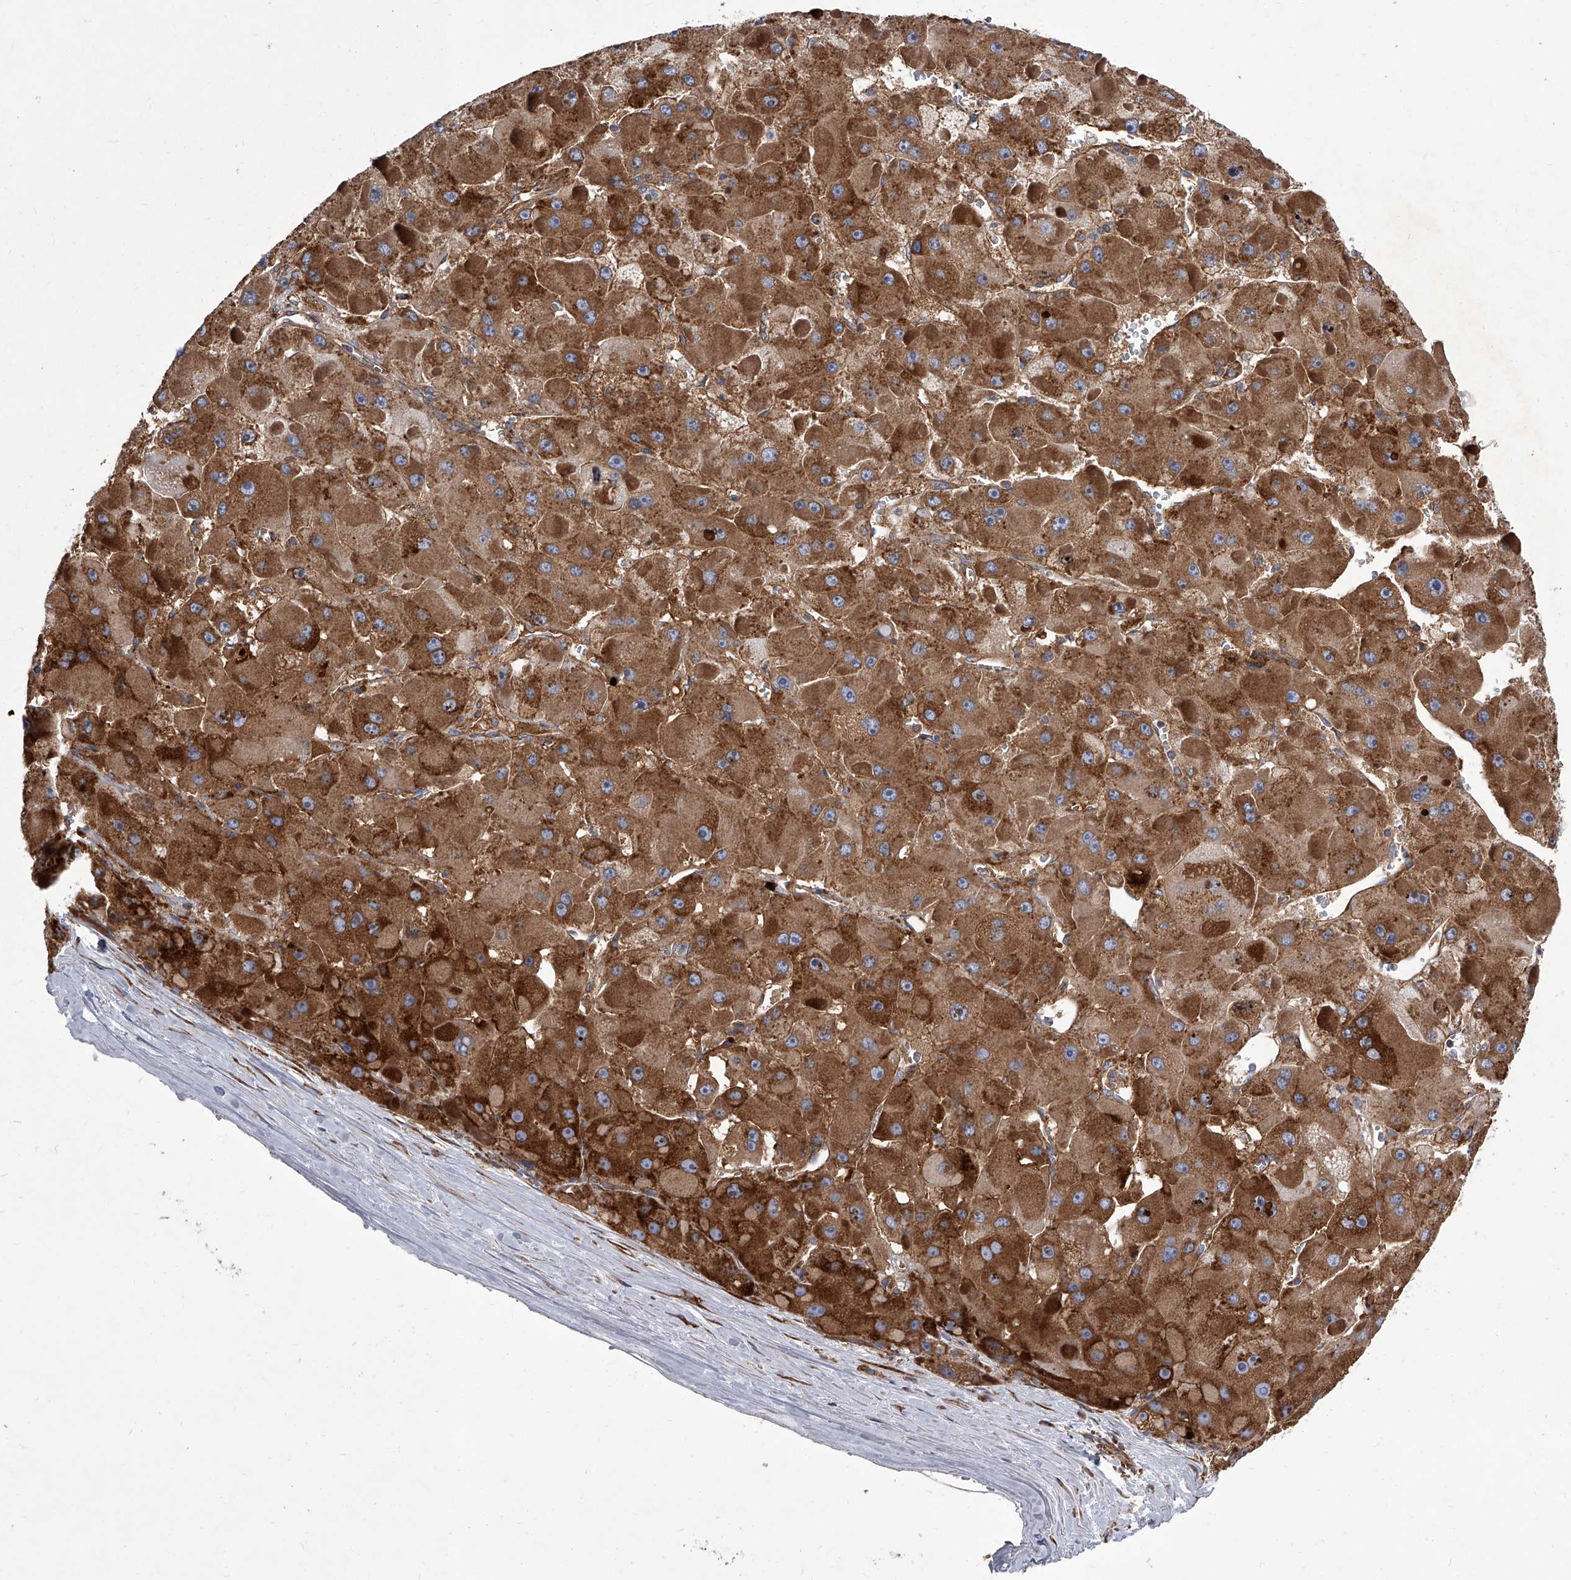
{"staining": {"intensity": "strong", "quantity": ">75%", "location": "cytoplasmic/membranous"}, "tissue": "liver cancer", "cell_type": "Tumor cells", "image_type": "cancer", "snomed": [{"axis": "morphology", "description": "Carcinoma, Hepatocellular, NOS"}, {"axis": "topography", "description": "Liver"}], "caption": "DAB immunohistochemical staining of liver cancer reveals strong cytoplasmic/membranous protein staining in about >75% of tumor cells. The staining was performed using DAB, with brown indicating positive protein expression. Nuclei are stained blue with hematoxylin.", "gene": "EIF2S2", "patient": {"sex": "female", "age": 73}}